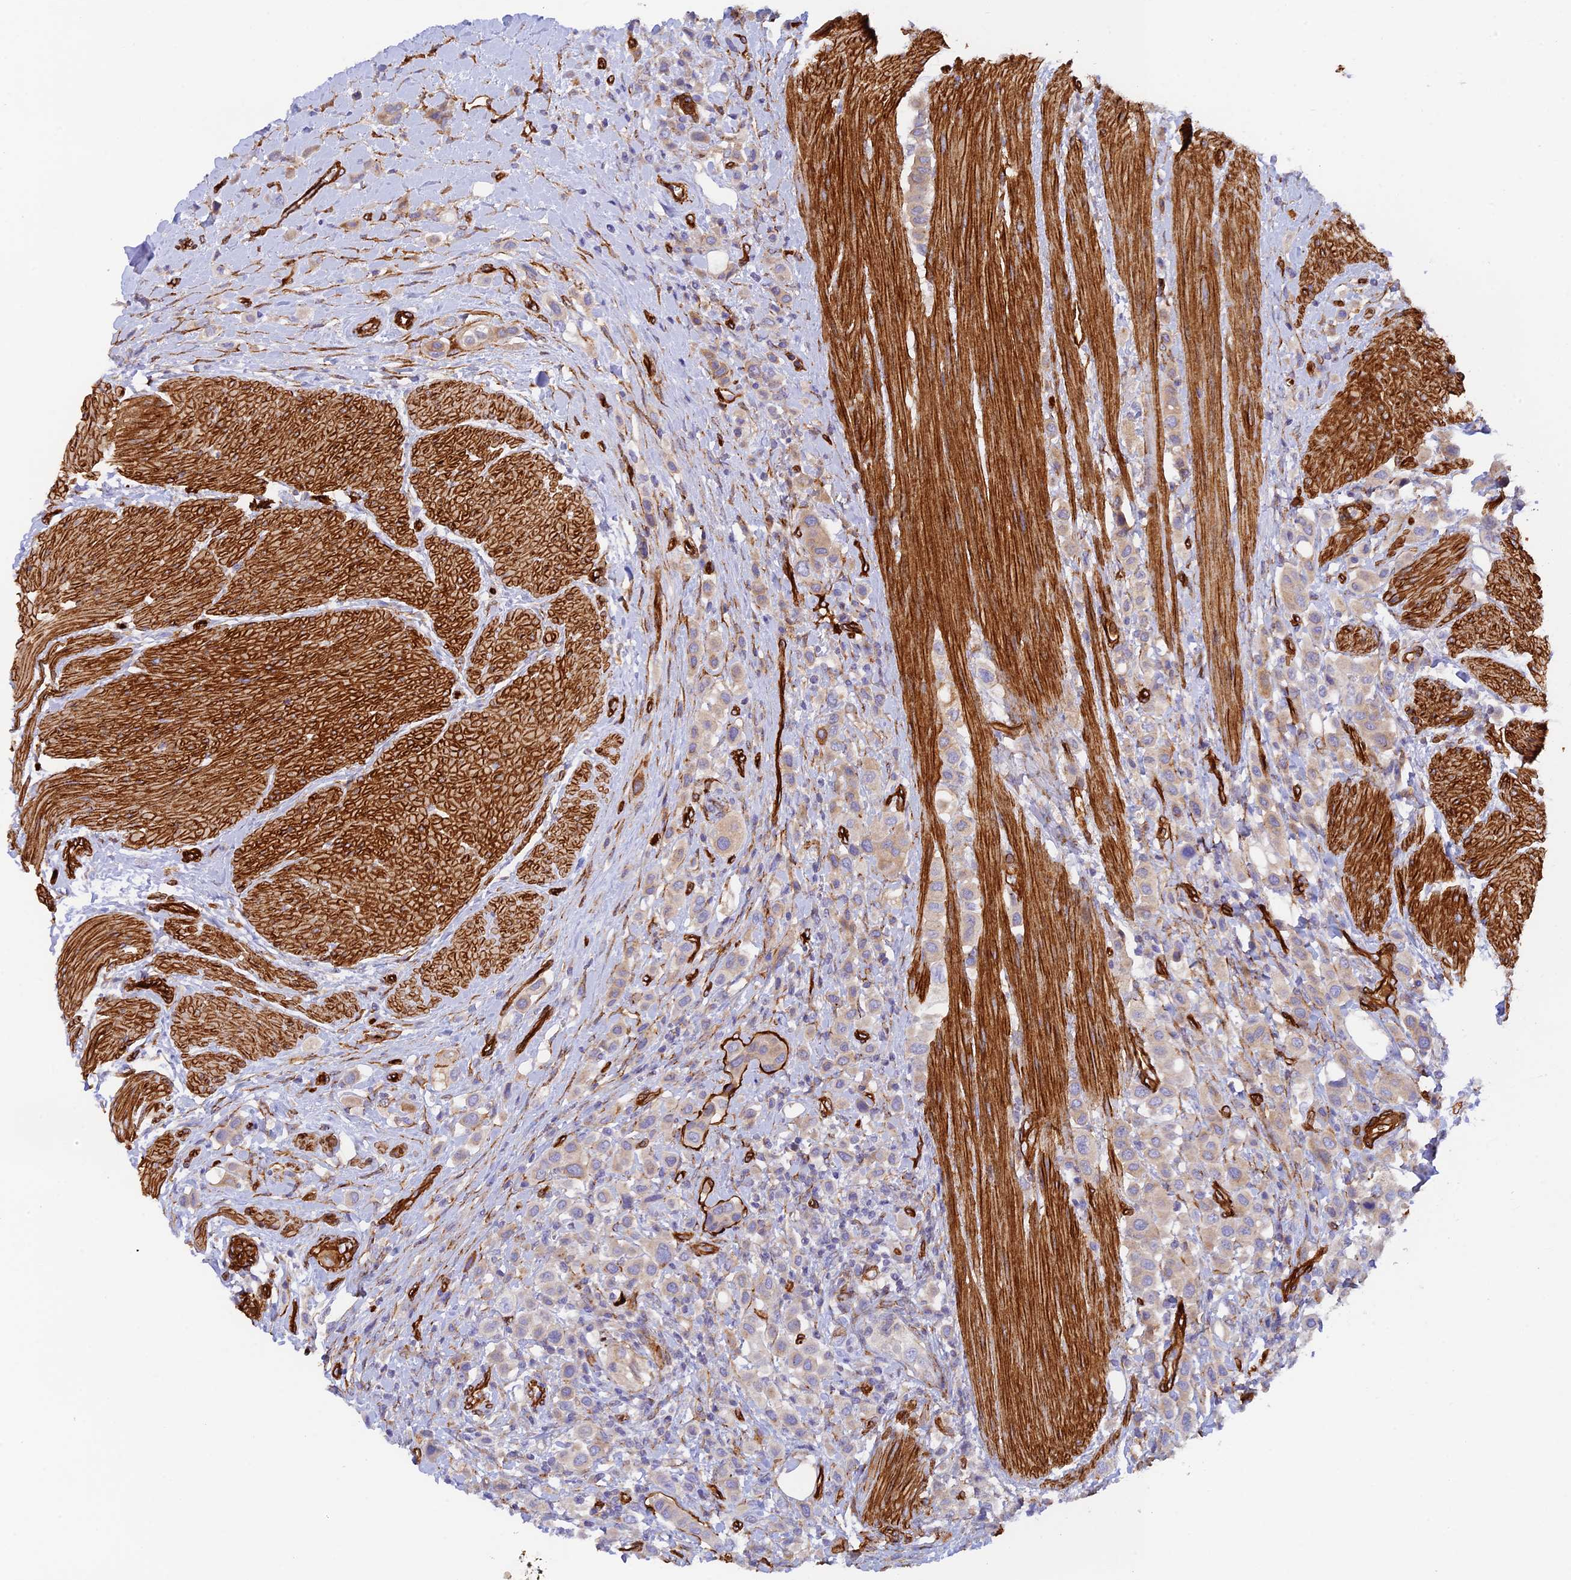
{"staining": {"intensity": "weak", "quantity": "<25%", "location": "cytoplasmic/membranous"}, "tissue": "urothelial cancer", "cell_type": "Tumor cells", "image_type": "cancer", "snomed": [{"axis": "morphology", "description": "Urothelial carcinoma, High grade"}, {"axis": "topography", "description": "Urinary bladder"}], "caption": "High power microscopy image of an immunohistochemistry photomicrograph of urothelial carcinoma (high-grade), revealing no significant expression in tumor cells. Nuclei are stained in blue.", "gene": "MYO9A", "patient": {"sex": "male", "age": 50}}